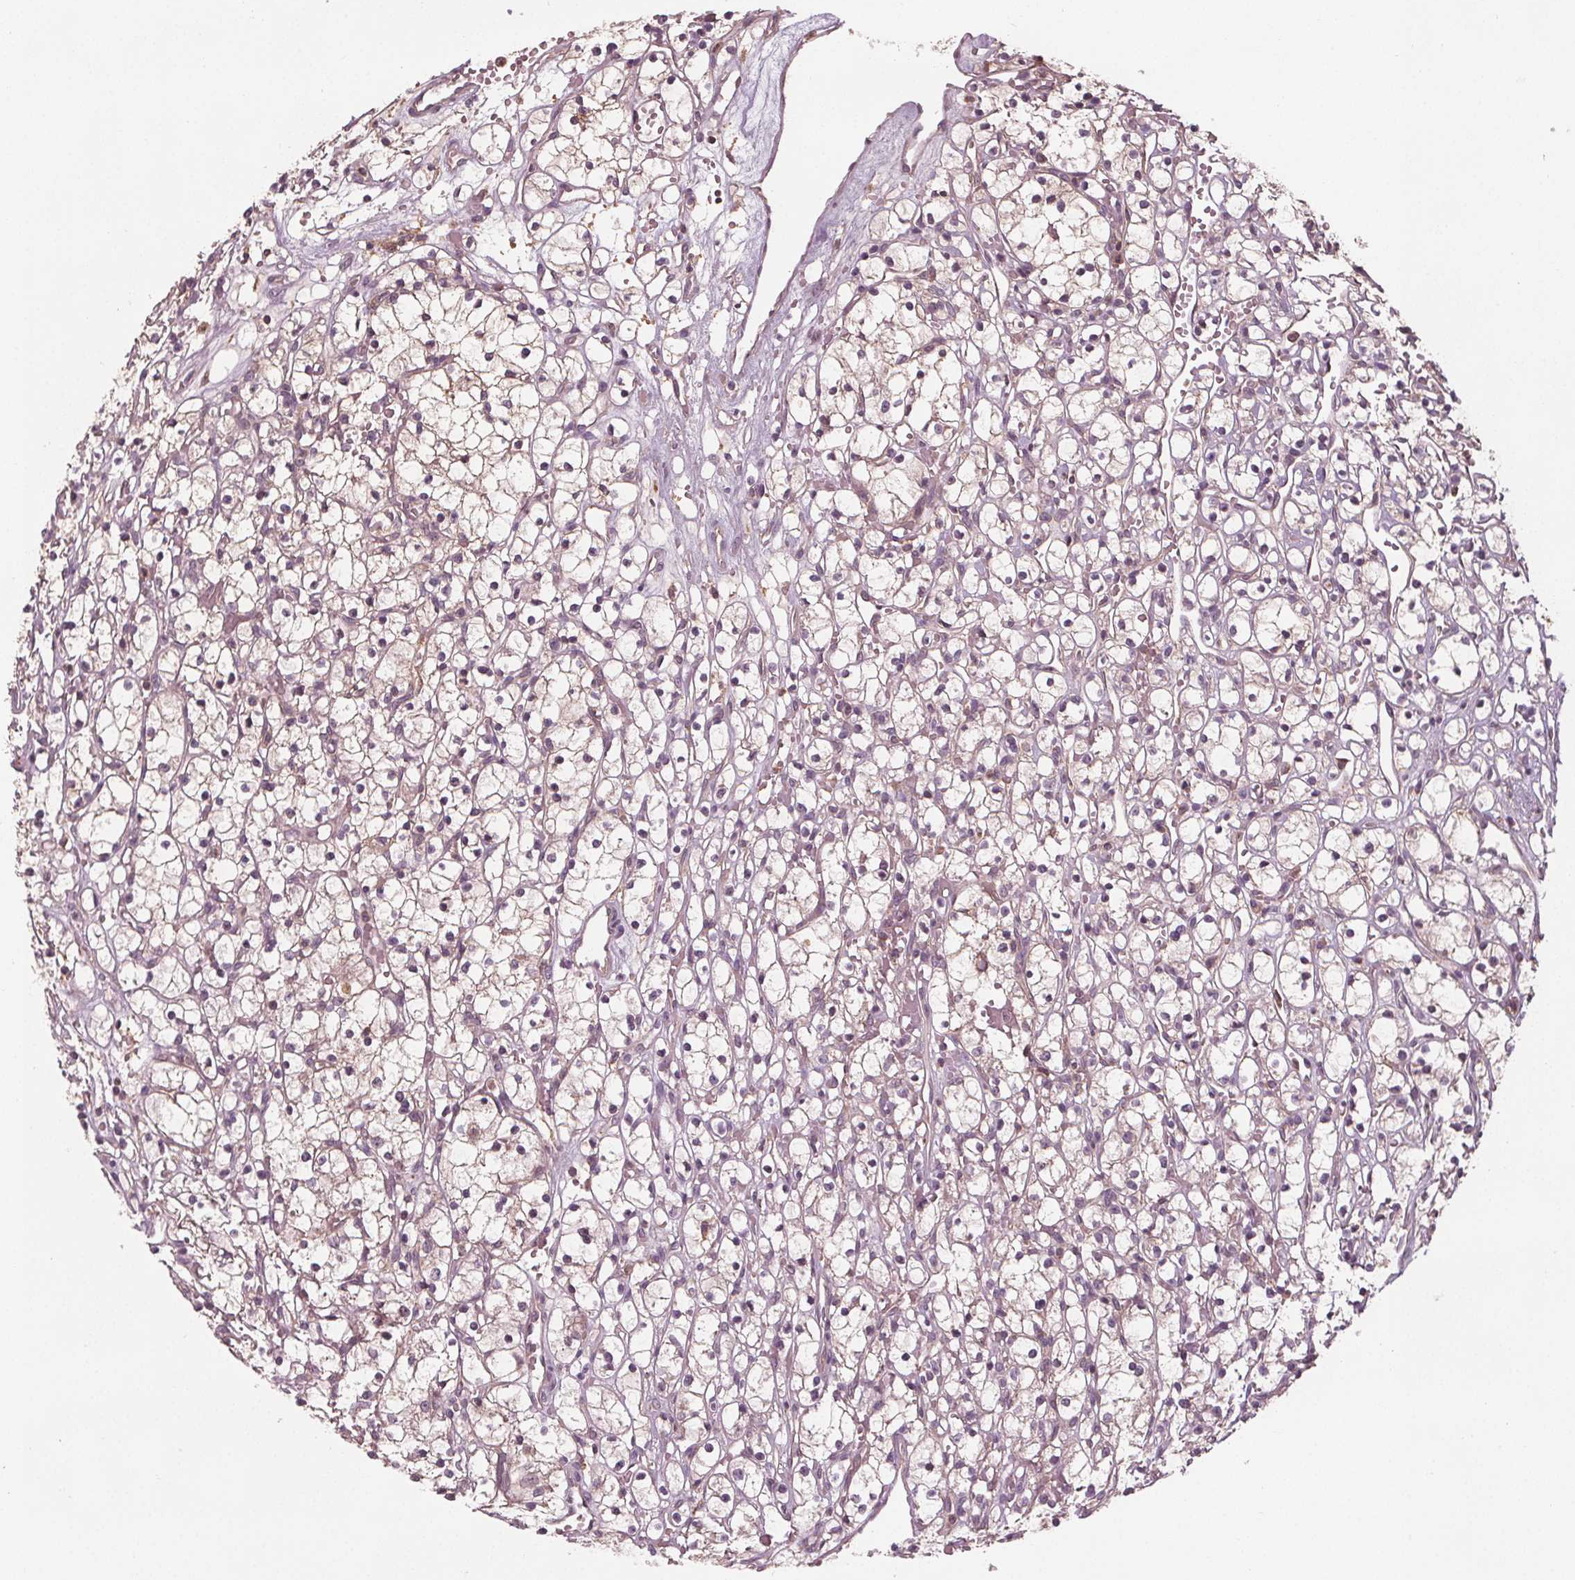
{"staining": {"intensity": "weak", "quantity": "<25%", "location": "cytoplasmic/membranous"}, "tissue": "renal cancer", "cell_type": "Tumor cells", "image_type": "cancer", "snomed": [{"axis": "morphology", "description": "Adenocarcinoma, NOS"}, {"axis": "topography", "description": "Kidney"}], "caption": "This is an immunohistochemistry image of renal adenocarcinoma. There is no staining in tumor cells.", "gene": "GNB2", "patient": {"sex": "female", "age": 59}}